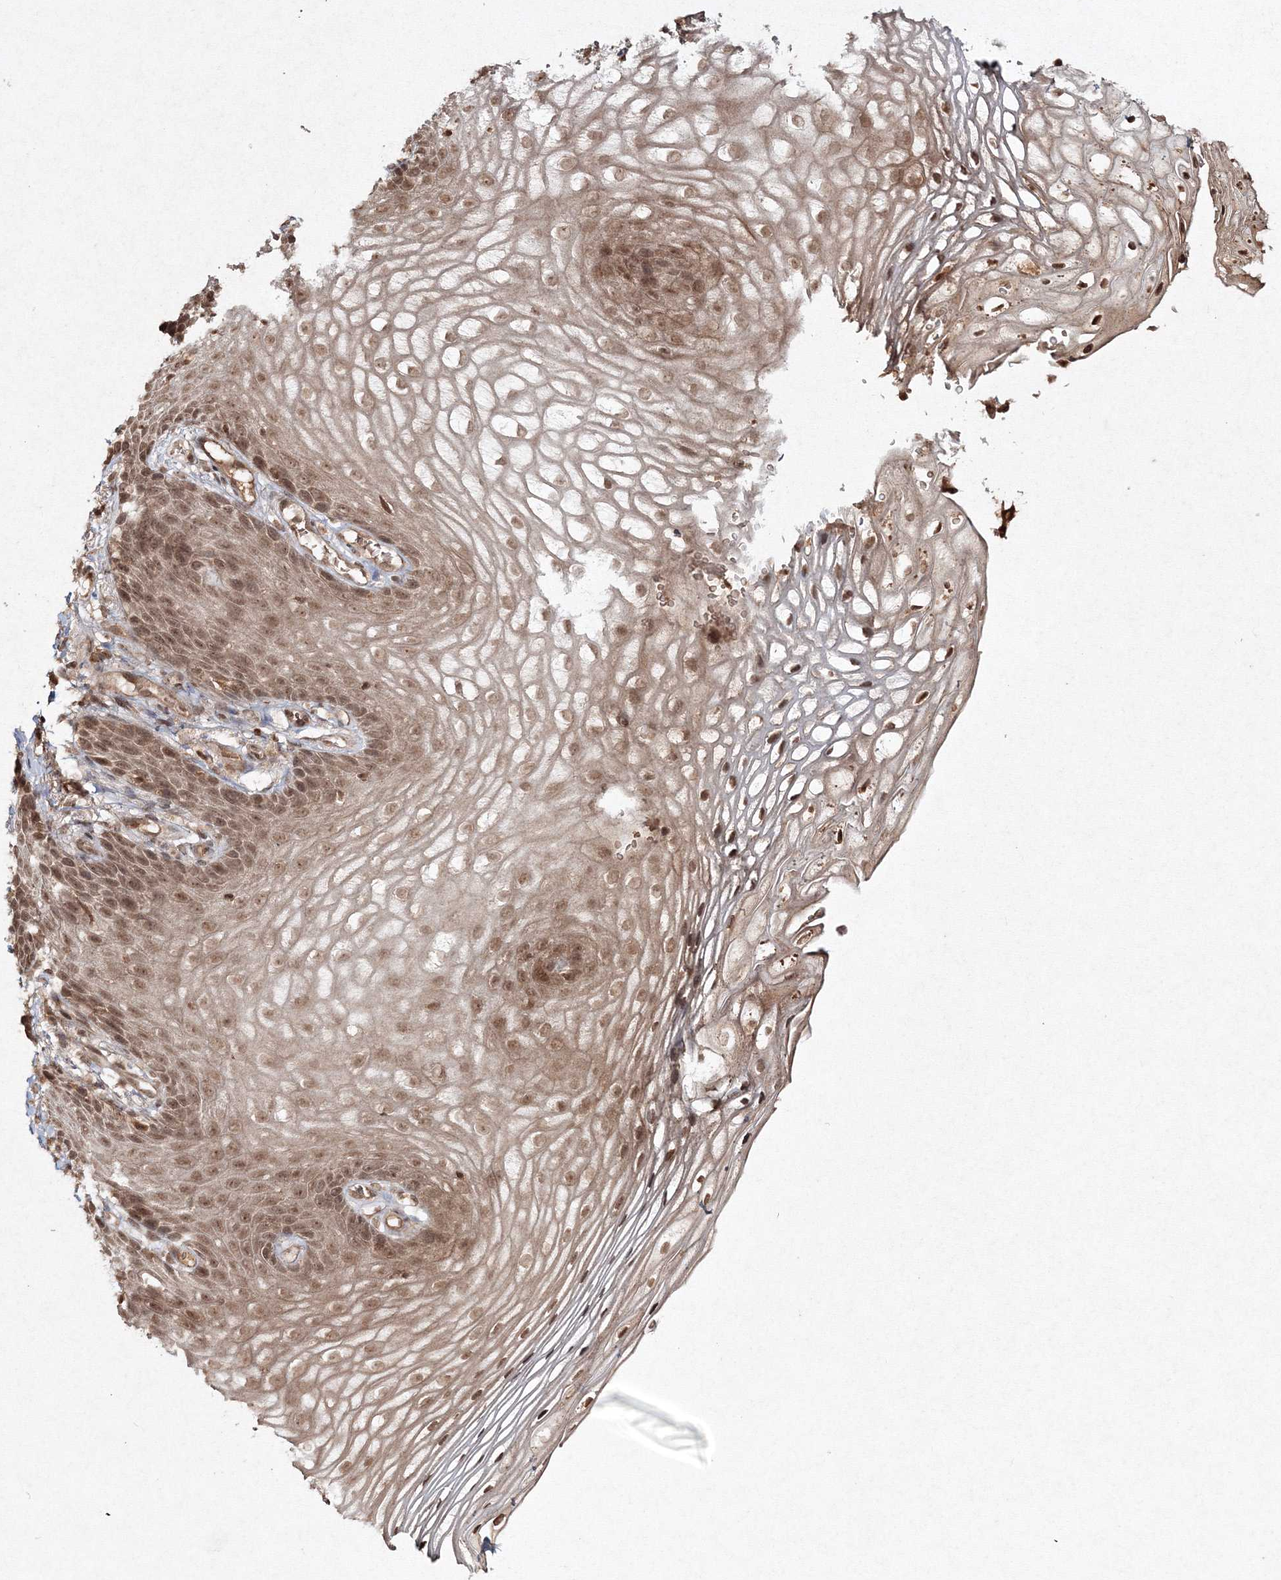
{"staining": {"intensity": "moderate", "quantity": ">75%", "location": "cytoplasmic/membranous,nuclear"}, "tissue": "vagina", "cell_type": "Squamous epithelial cells", "image_type": "normal", "snomed": [{"axis": "morphology", "description": "Normal tissue, NOS"}, {"axis": "topography", "description": "Vagina"}], "caption": "DAB (3,3'-diaminobenzidine) immunohistochemical staining of normal human vagina displays moderate cytoplasmic/membranous,nuclear protein expression in about >75% of squamous epithelial cells.", "gene": "PEX13", "patient": {"sex": "female", "age": 60}}